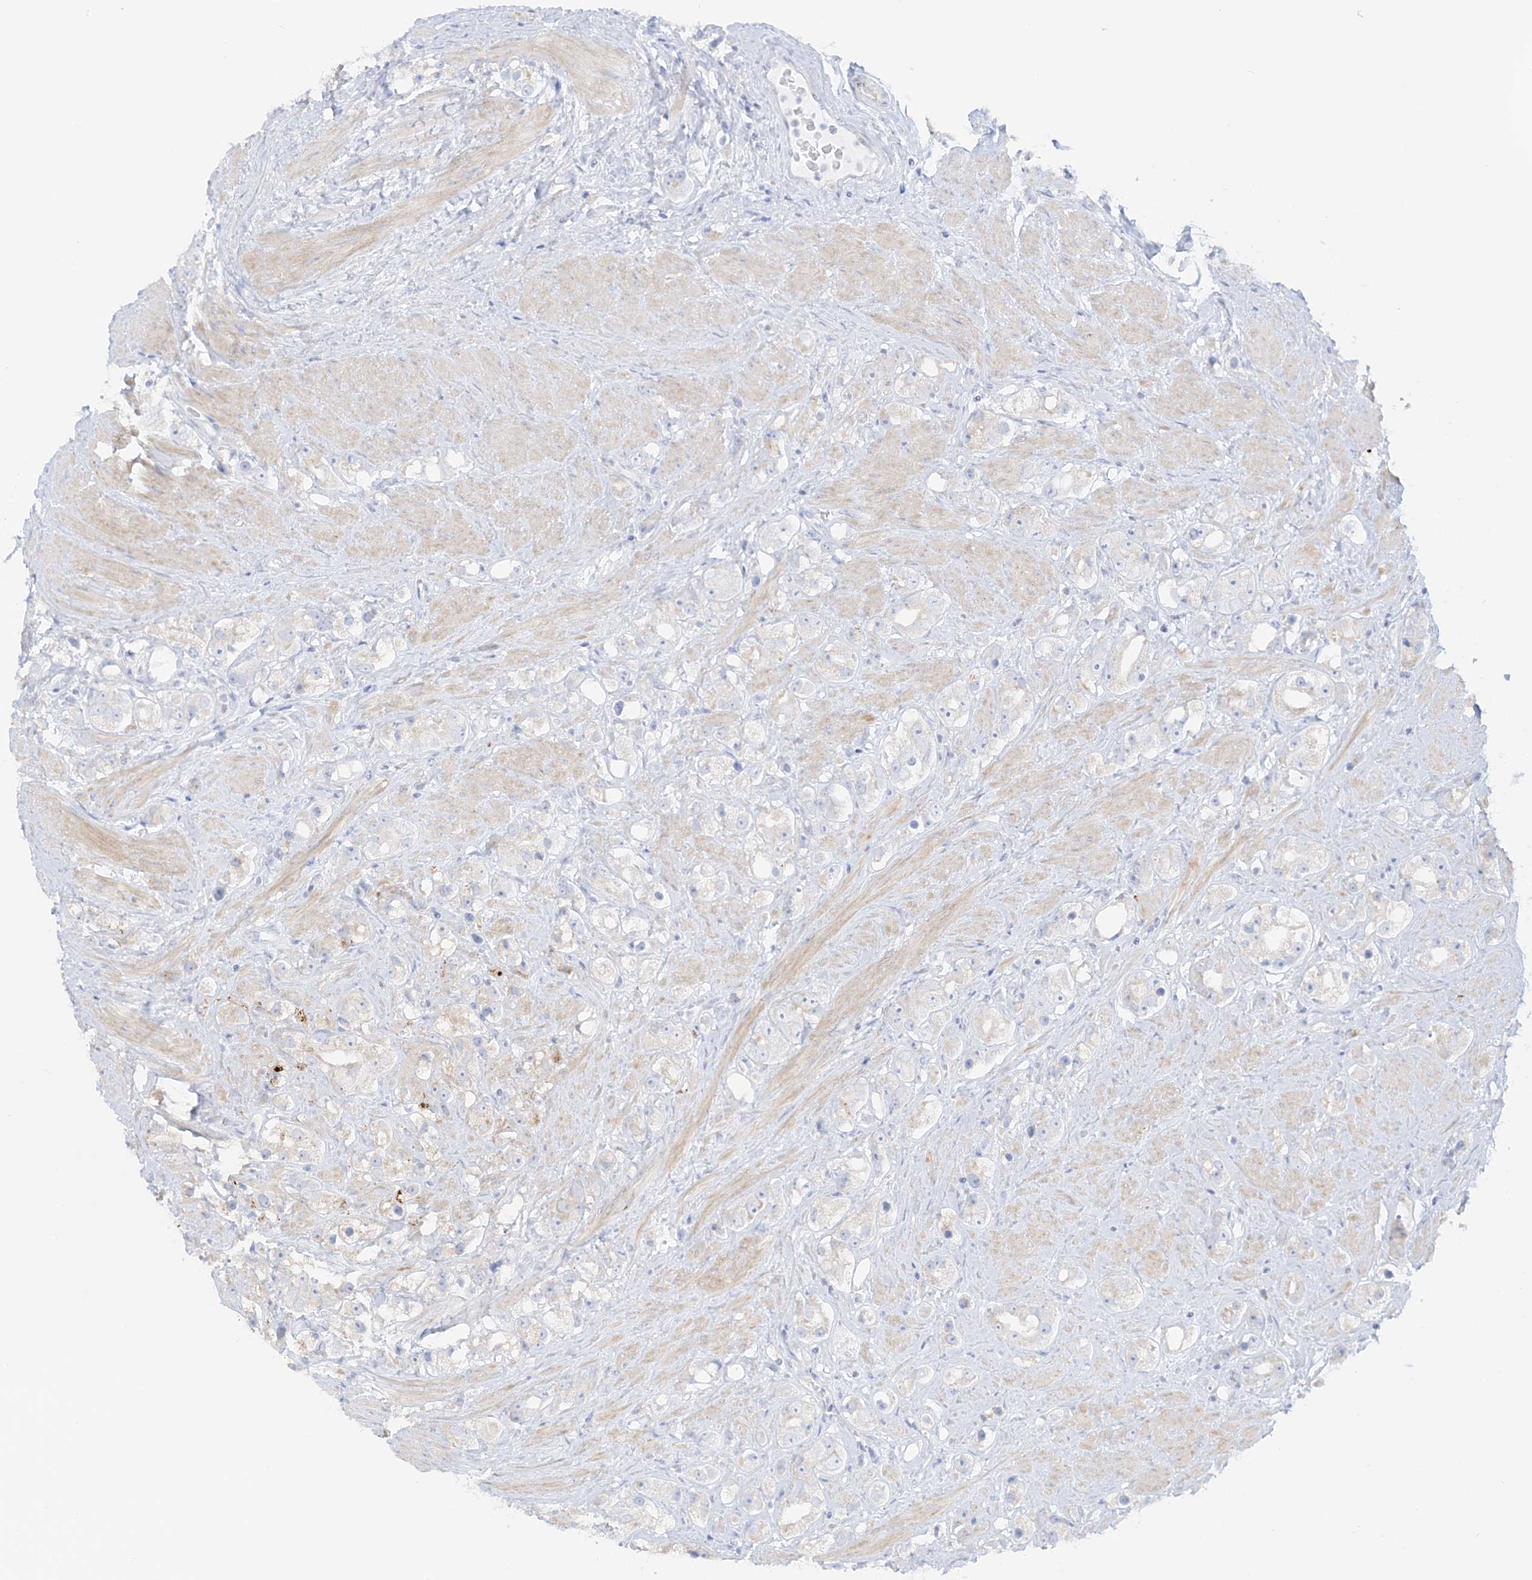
{"staining": {"intensity": "negative", "quantity": "none", "location": "none"}, "tissue": "prostate cancer", "cell_type": "Tumor cells", "image_type": "cancer", "snomed": [{"axis": "morphology", "description": "Adenocarcinoma, NOS"}, {"axis": "topography", "description": "Prostate"}], "caption": "The immunohistochemistry micrograph has no significant positivity in tumor cells of prostate cancer (adenocarcinoma) tissue.", "gene": "SLC26A3", "patient": {"sex": "male", "age": 79}}